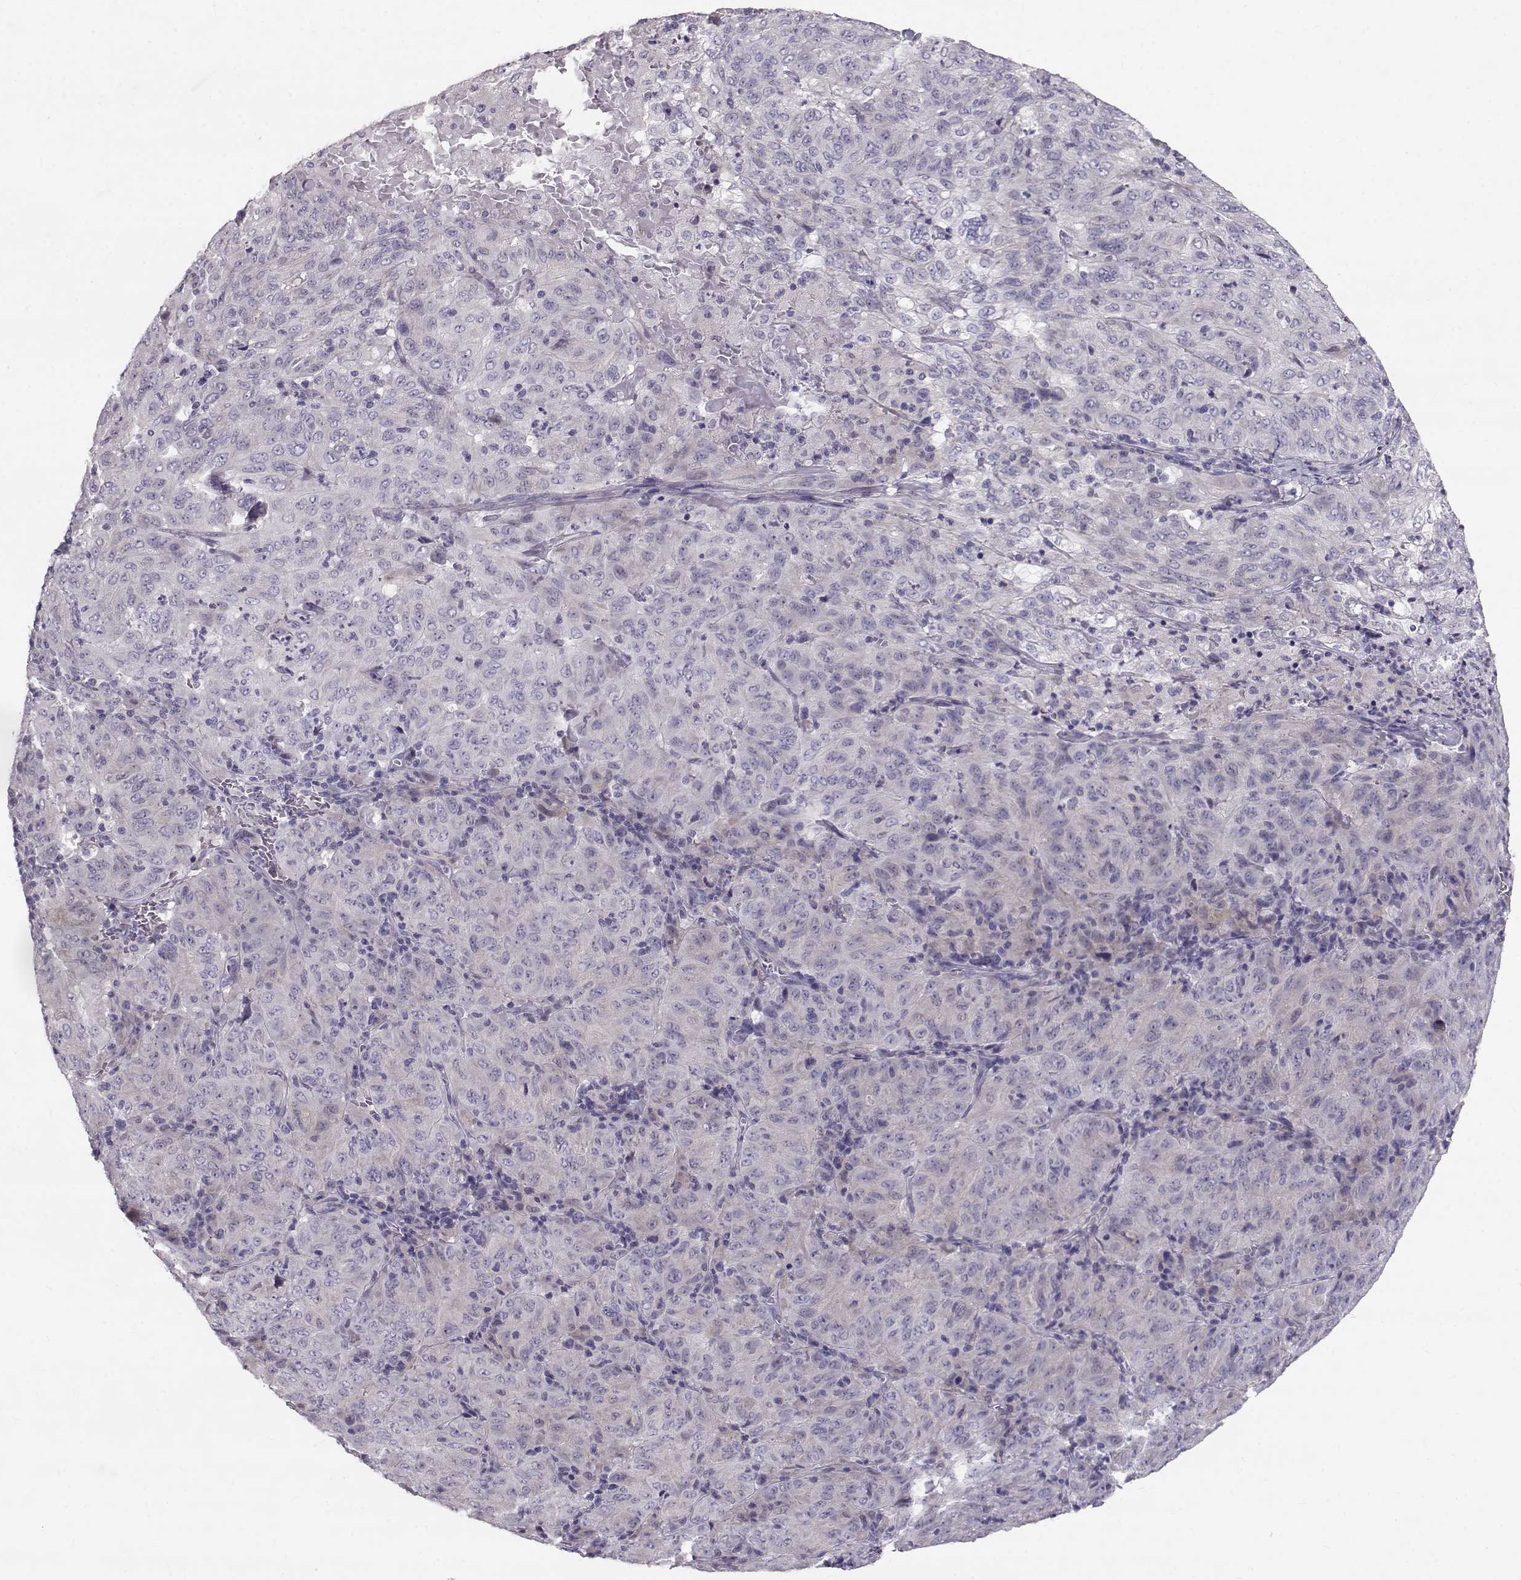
{"staining": {"intensity": "negative", "quantity": "none", "location": "none"}, "tissue": "pancreatic cancer", "cell_type": "Tumor cells", "image_type": "cancer", "snomed": [{"axis": "morphology", "description": "Adenocarcinoma, NOS"}, {"axis": "topography", "description": "Pancreas"}], "caption": "Image shows no significant protein positivity in tumor cells of pancreatic cancer.", "gene": "RD3", "patient": {"sex": "male", "age": 63}}